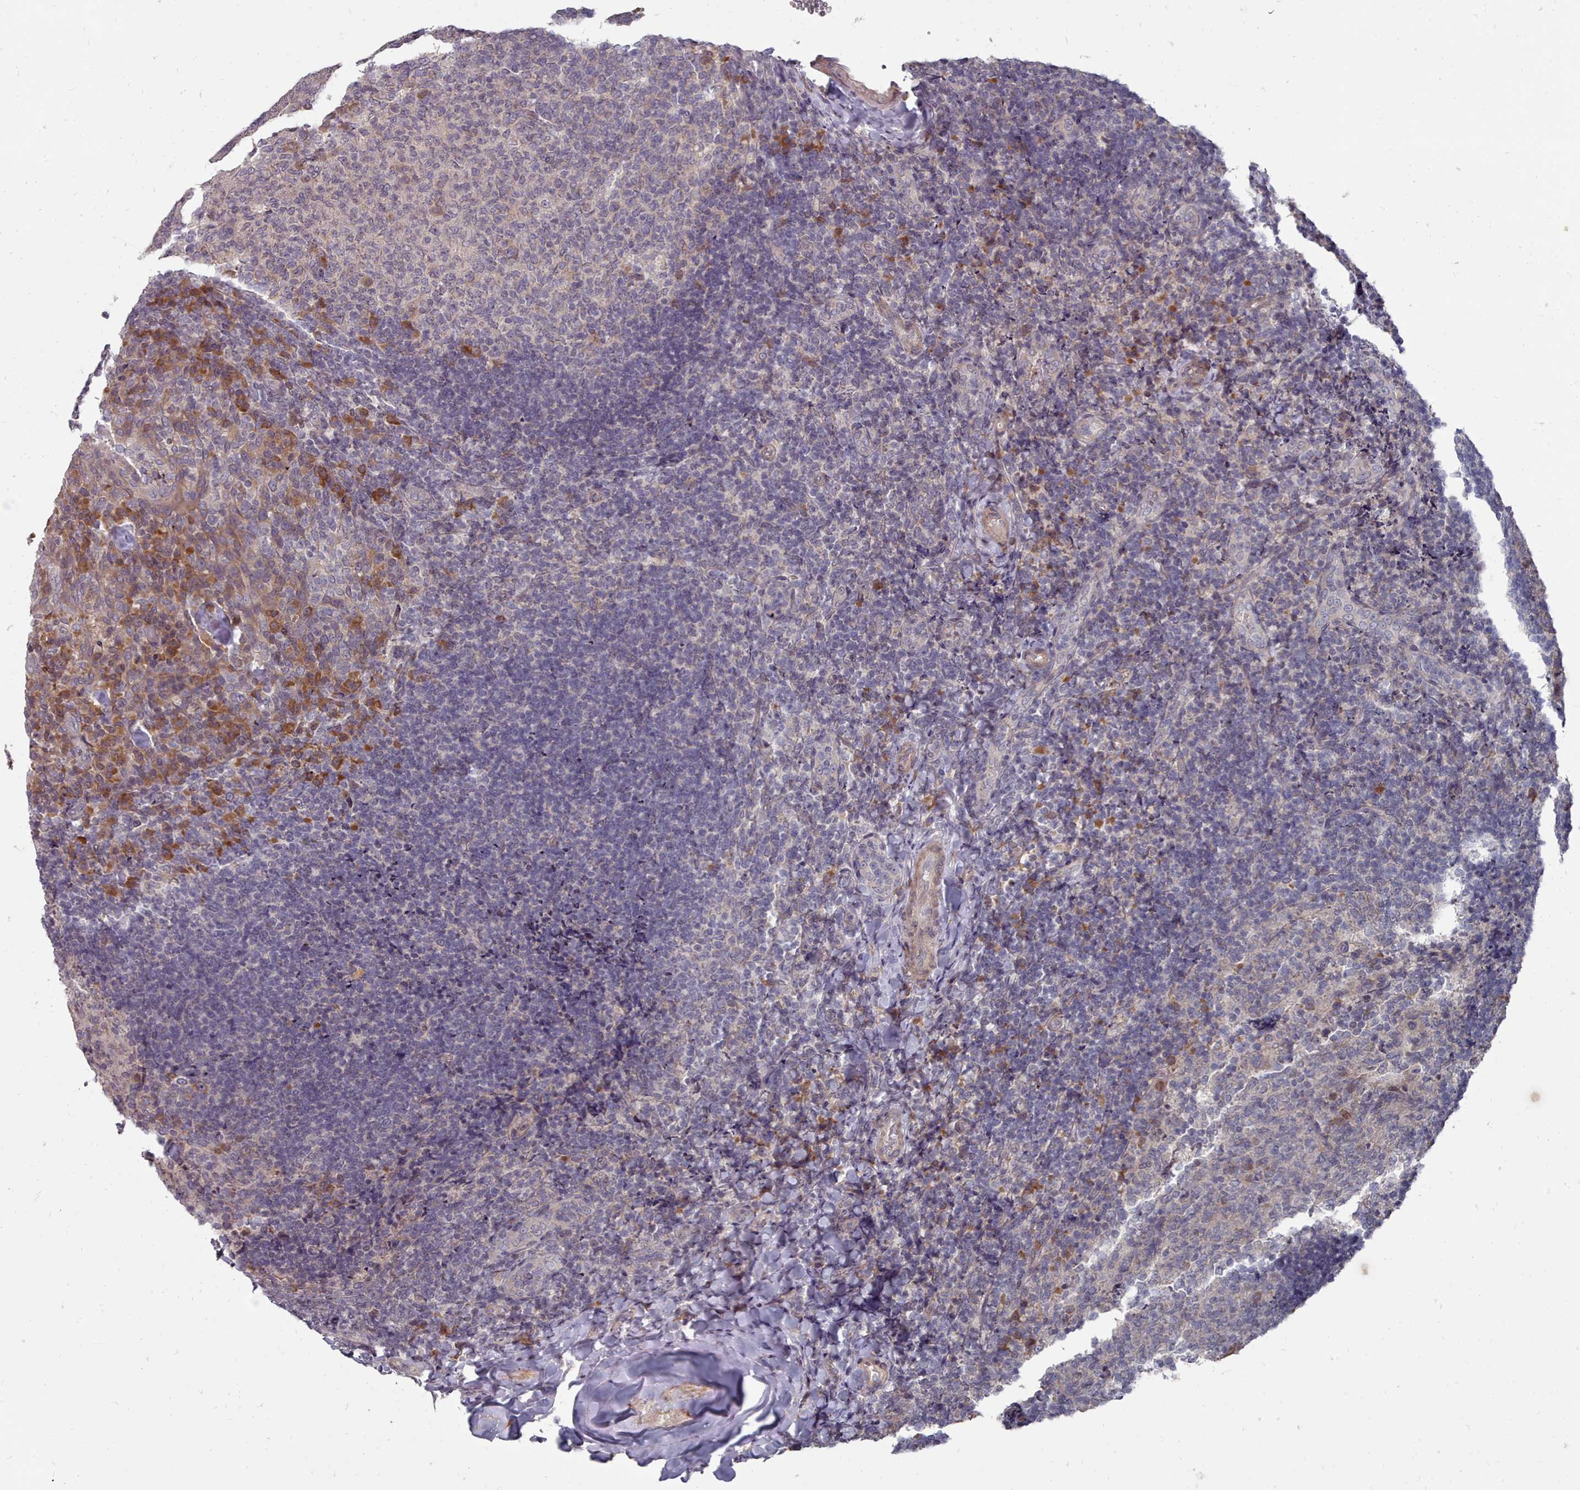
{"staining": {"intensity": "moderate", "quantity": "<25%", "location": "cytoplasmic/membranous"}, "tissue": "tonsil", "cell_type": "Germinal center cells", "image_type": "normal", "snomed": [{"axis": "morphology", "description": "Normal tissue, NOS"}, {"axis": "topography", "description": "Tonsil"}], "caption": "Germinal center cells display moderate cytoplasmic/membranous staining in approximately <25% of cells in benign tonsil.", "gene": "ACKR3", "patient": {"sex": "female", "age": 10}}